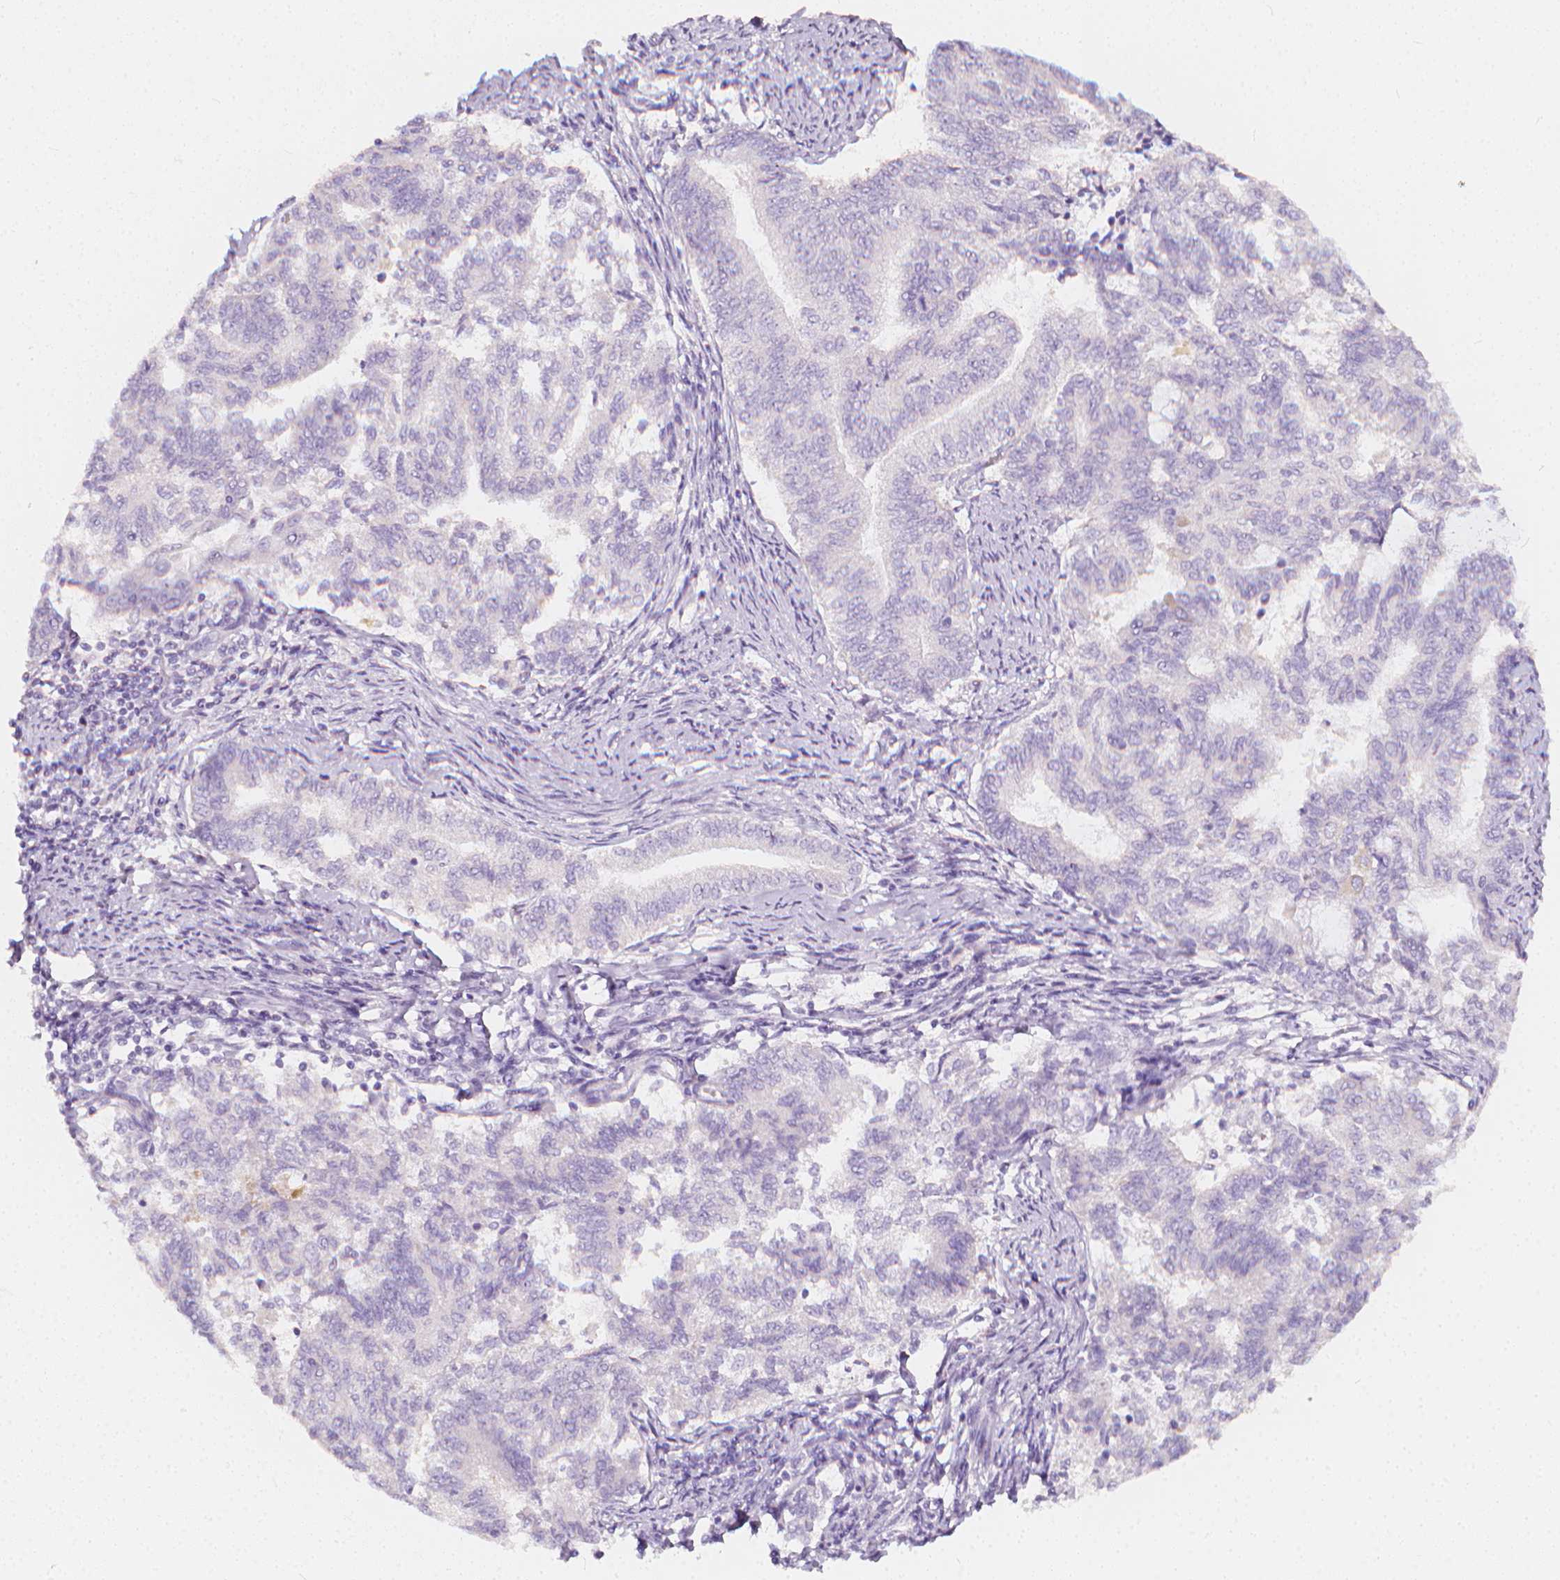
{"staining": {"intensity": "negative", "quantity": "none", "location": "none"}, "tissue": "endometrial cancer", "cell_type": "Tumor cells", "image_type": "cancer", "snomed": [{"axis": "morphology", "description": "Adenocarcinoma, NOS"}, {"axis": "topography", "description": "Endometrium"}], "caption": "Adenocarcinoma (endometrial) was stained to show a protein in brown. There is no significant expression in tumor cells.", "gene": "RBFOX1", "patient": {"sex": "female", "age": 65}}